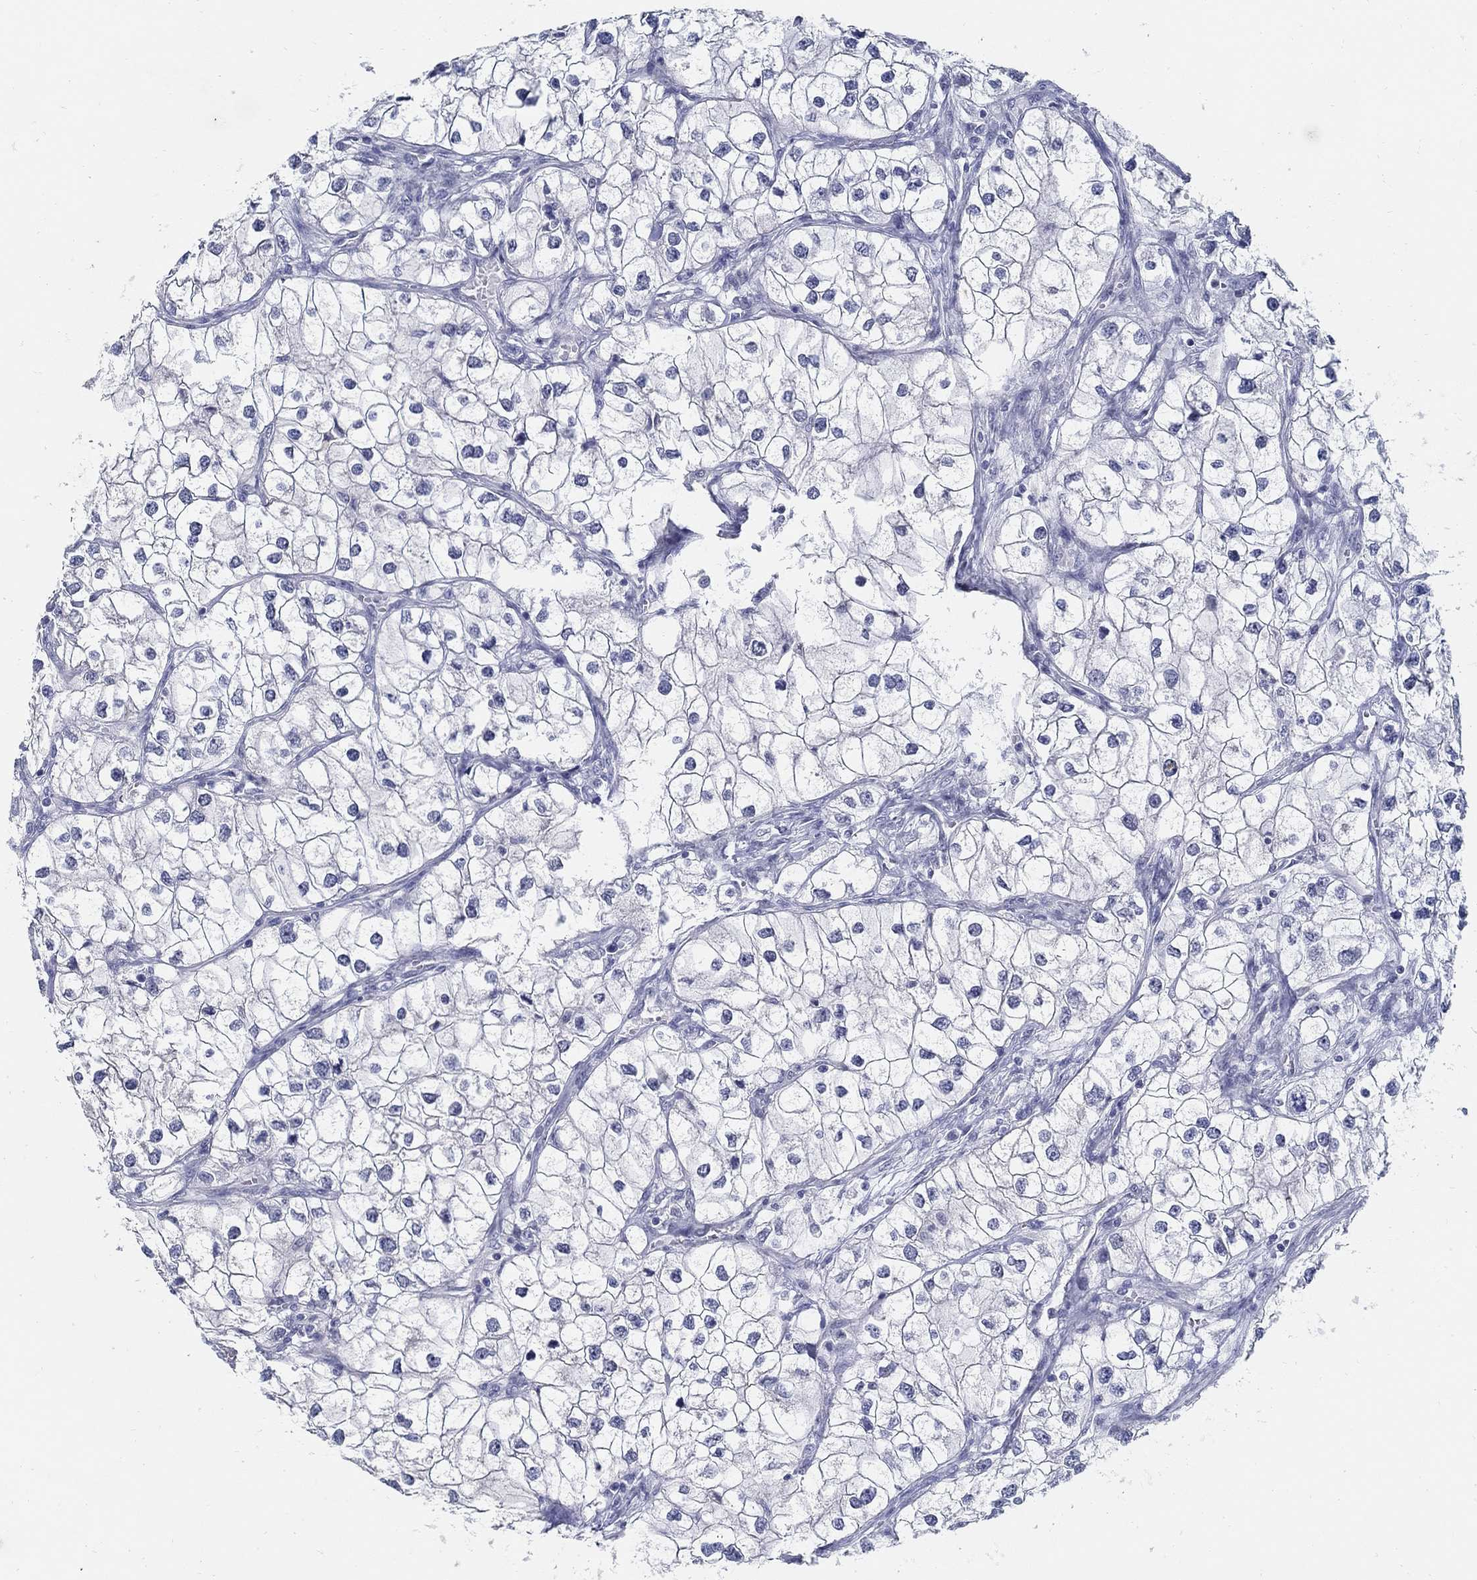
{"staining": {"intensity": "negative", "quantity": "none", "location": "none"}, "tissue": "renal cancer", "cell_type": "Tumor cells", "image_type": "cancer", "snomed": [{"axis": "morphology", "description": "Adenocarcinoma, NOS"}, {"axis": "topography", "description": "Kidney"}], "caption": "DAB immunohistochemical staining of adenocarcinoma (renal) exhibits no significant positivity in tumor cells. (DAB (3,3'-diaminobenzidine) immunohistochemistry (IHC), high magnification).", "gene": "USP29", "patient": {"sex": "male", "age": 59}}